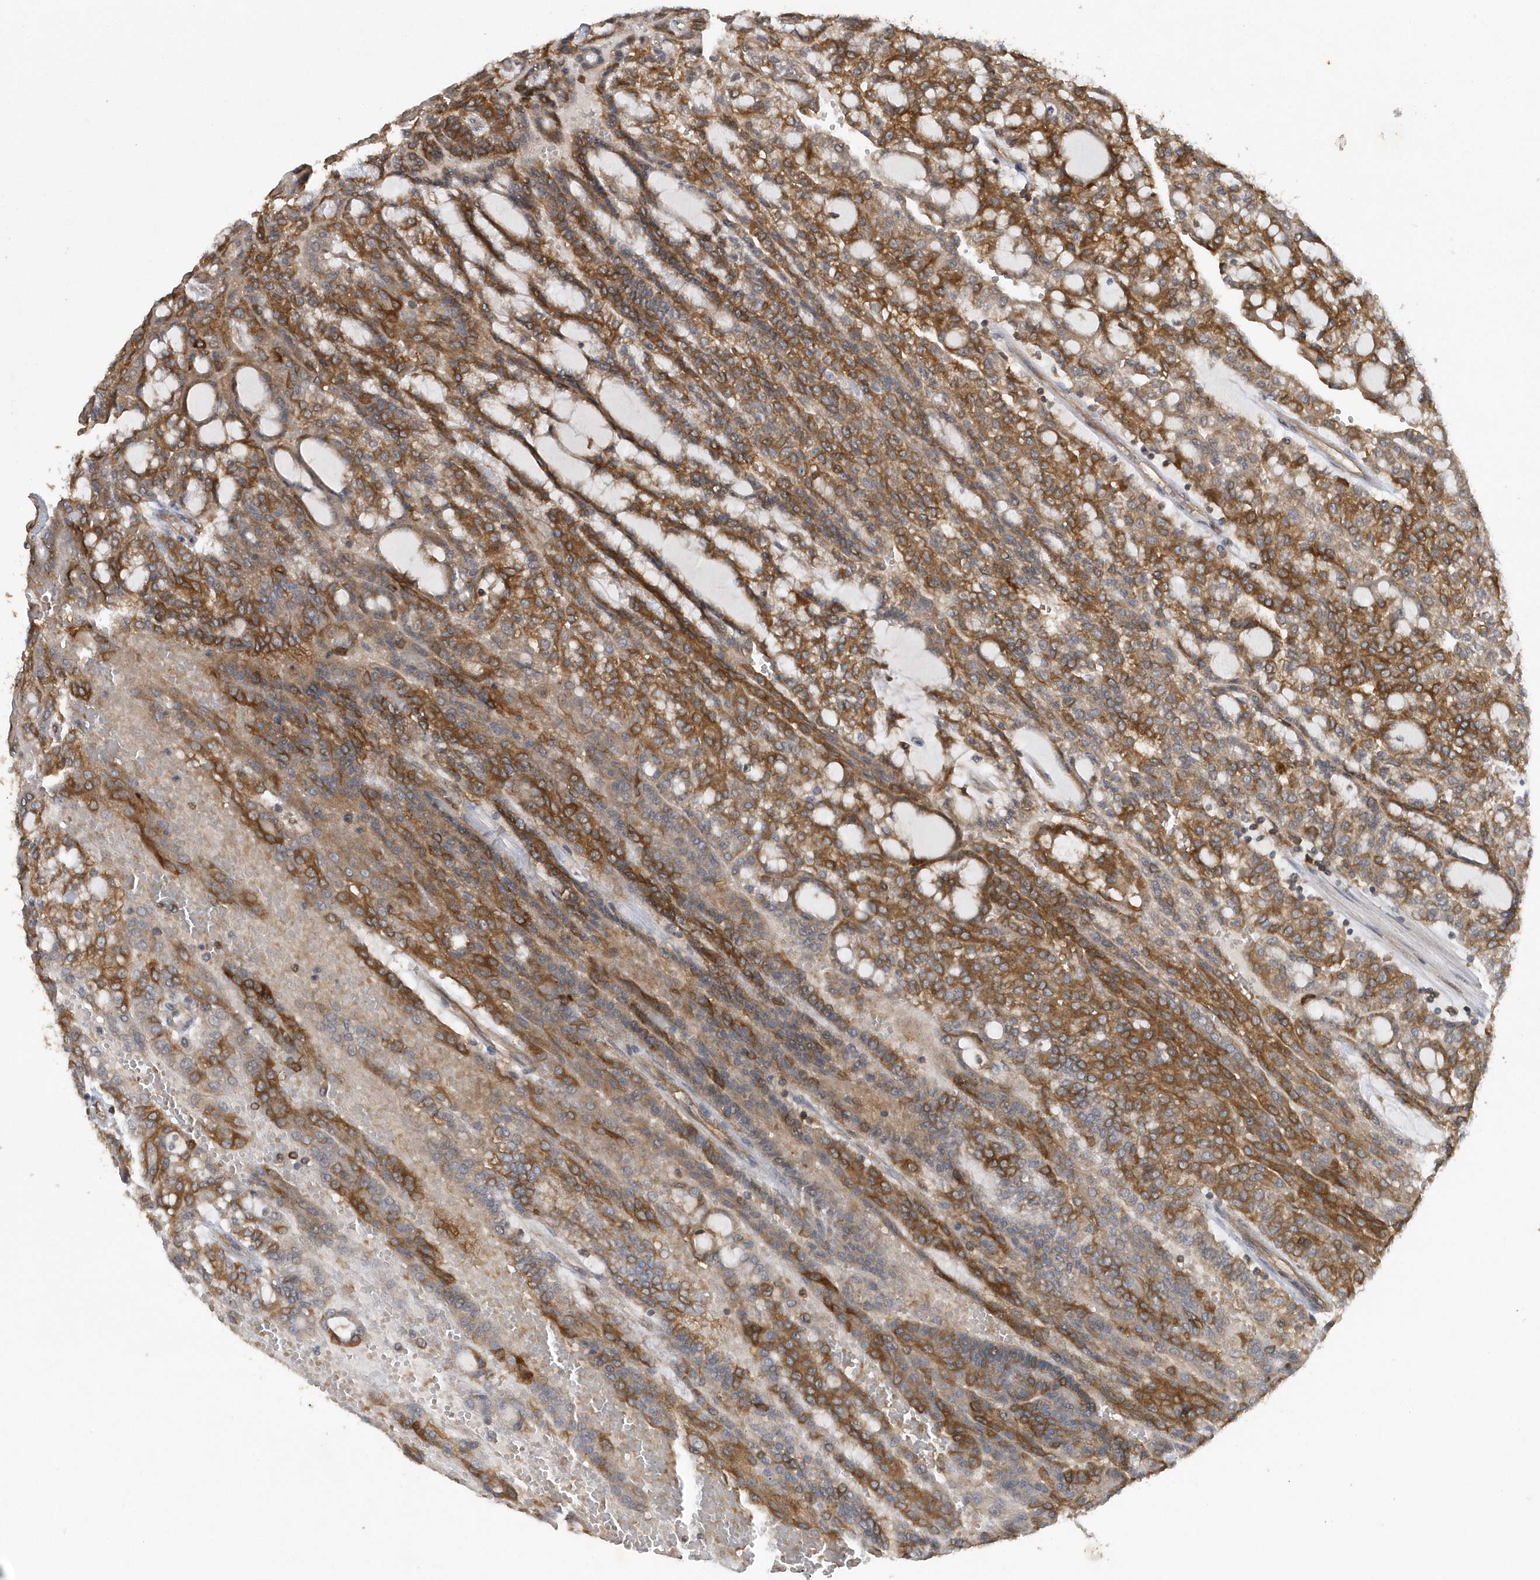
{"staining": {"intensity": "moderate", "quantity": ">75%", "location": "cytoplasmic/membranous"}, "tissue": "renal cancer", "cell_type": "Tumor cells", "image_type": "cancer", "snomed": [{"axis": "morphology", "description": "Adenocarcinoma, NOS"}, {"axis": "topography", "description": "Kidney"}], "caption": "Immunohistochemical staining of human renal cancer reveals moderate cytoplasmic/membranous protein expression in approximately >75% of tumor cells.", "gene": "PAICS", "patient": {"sex": "male", "age": 63}}